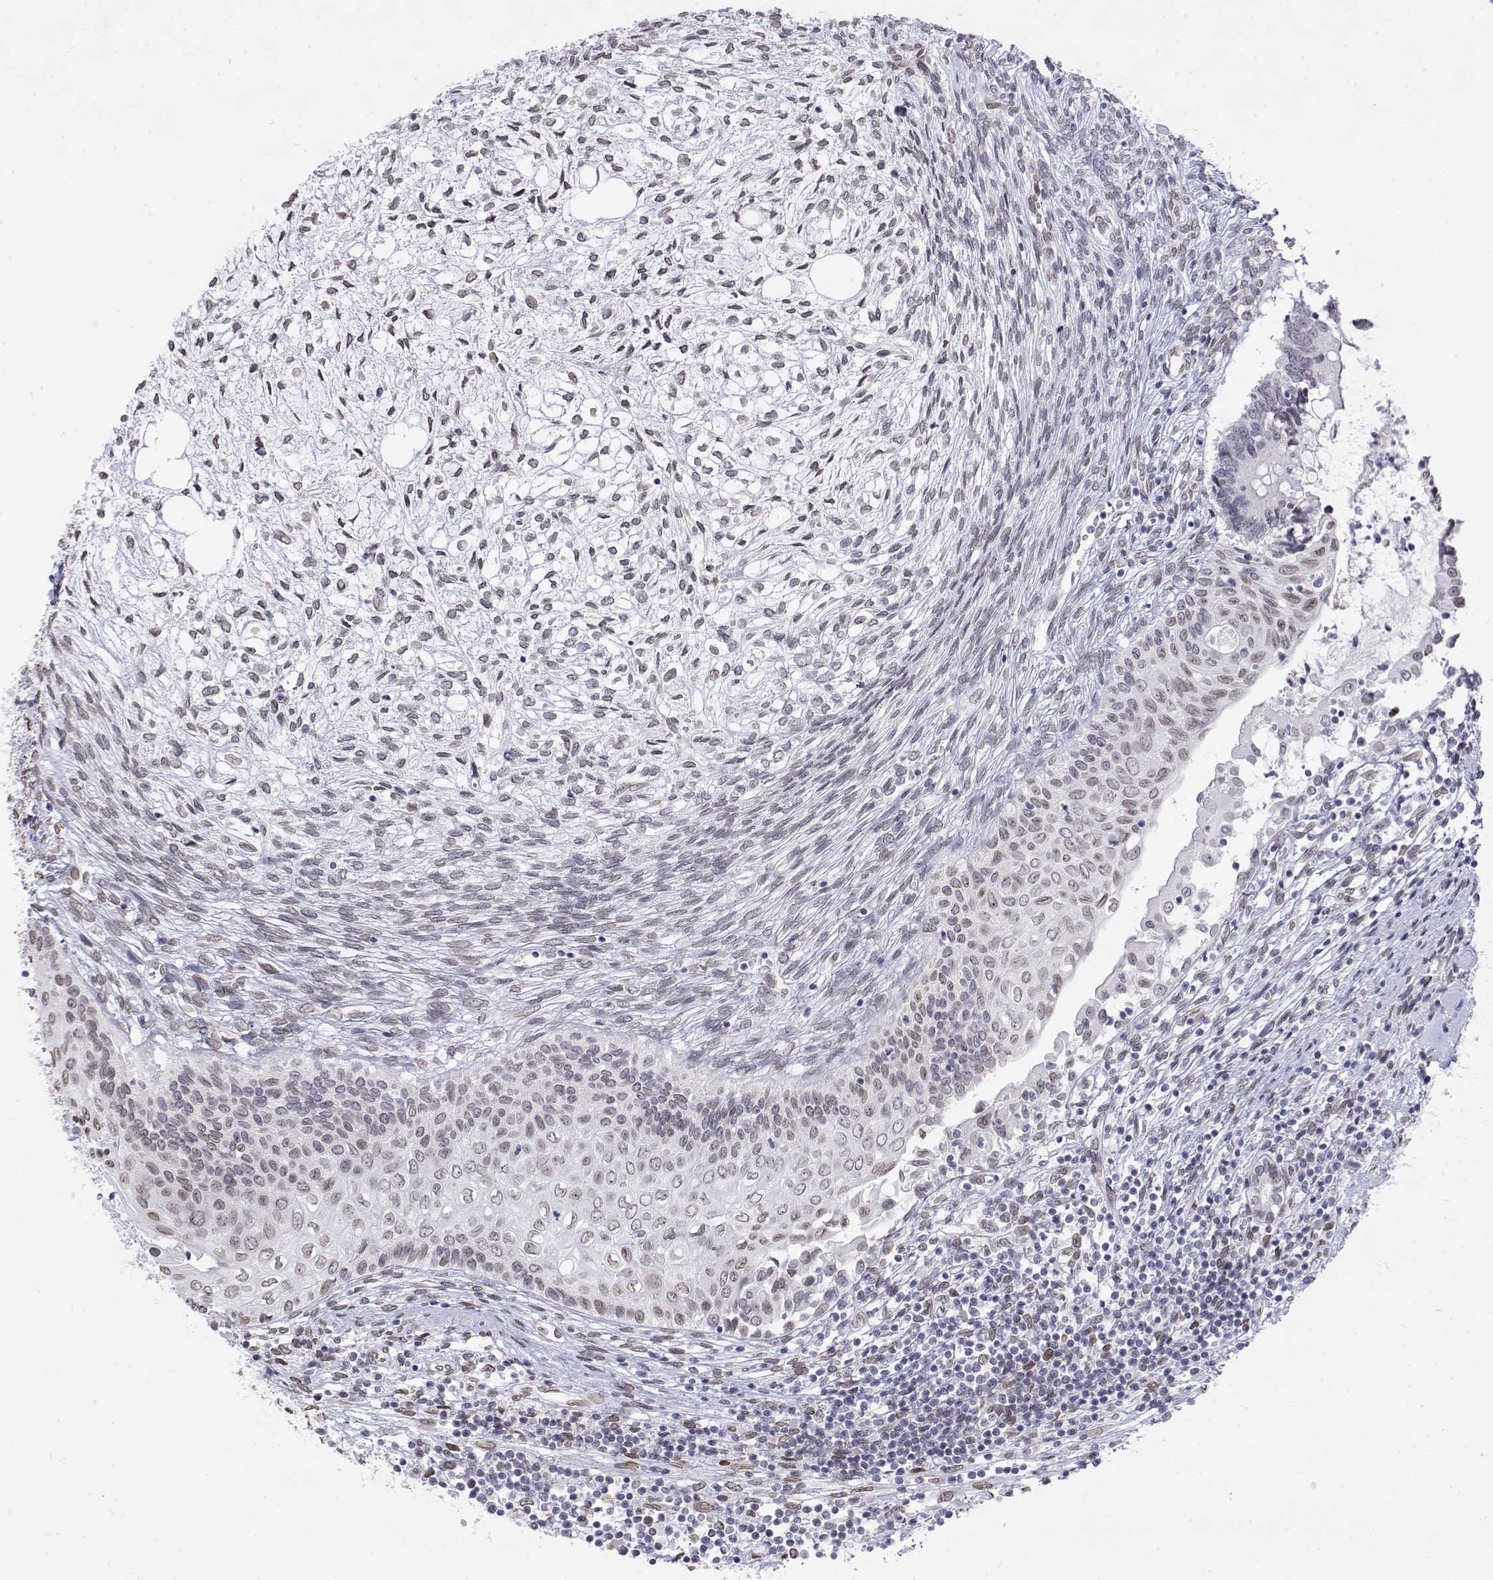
{"staining": {"intensity": "weak", "quantity": "25%-75%", "location": "cytoplasmic/membranous,nuclear"}, "tissue": "testis cancer", "cell_type": "Tumor cells", "image_type": "cancer", "snomed": [{"axis": "morphology", "description": "Carcinoma, Embryonal, NOS"}, {"axis": "topography", "description": "Testis"}], "caption": "Embryonal carcinoma (testis) tissue exhibits weak cytoplasmic/membranous and nuclear positivity in approximately 25%-75% of tumor cells Immunohistochemistry stains the protein of interest in brown and the nuclei are stained blue.", "gene": "ZNF532", "patient": {"sex": "male", "age": 37}}